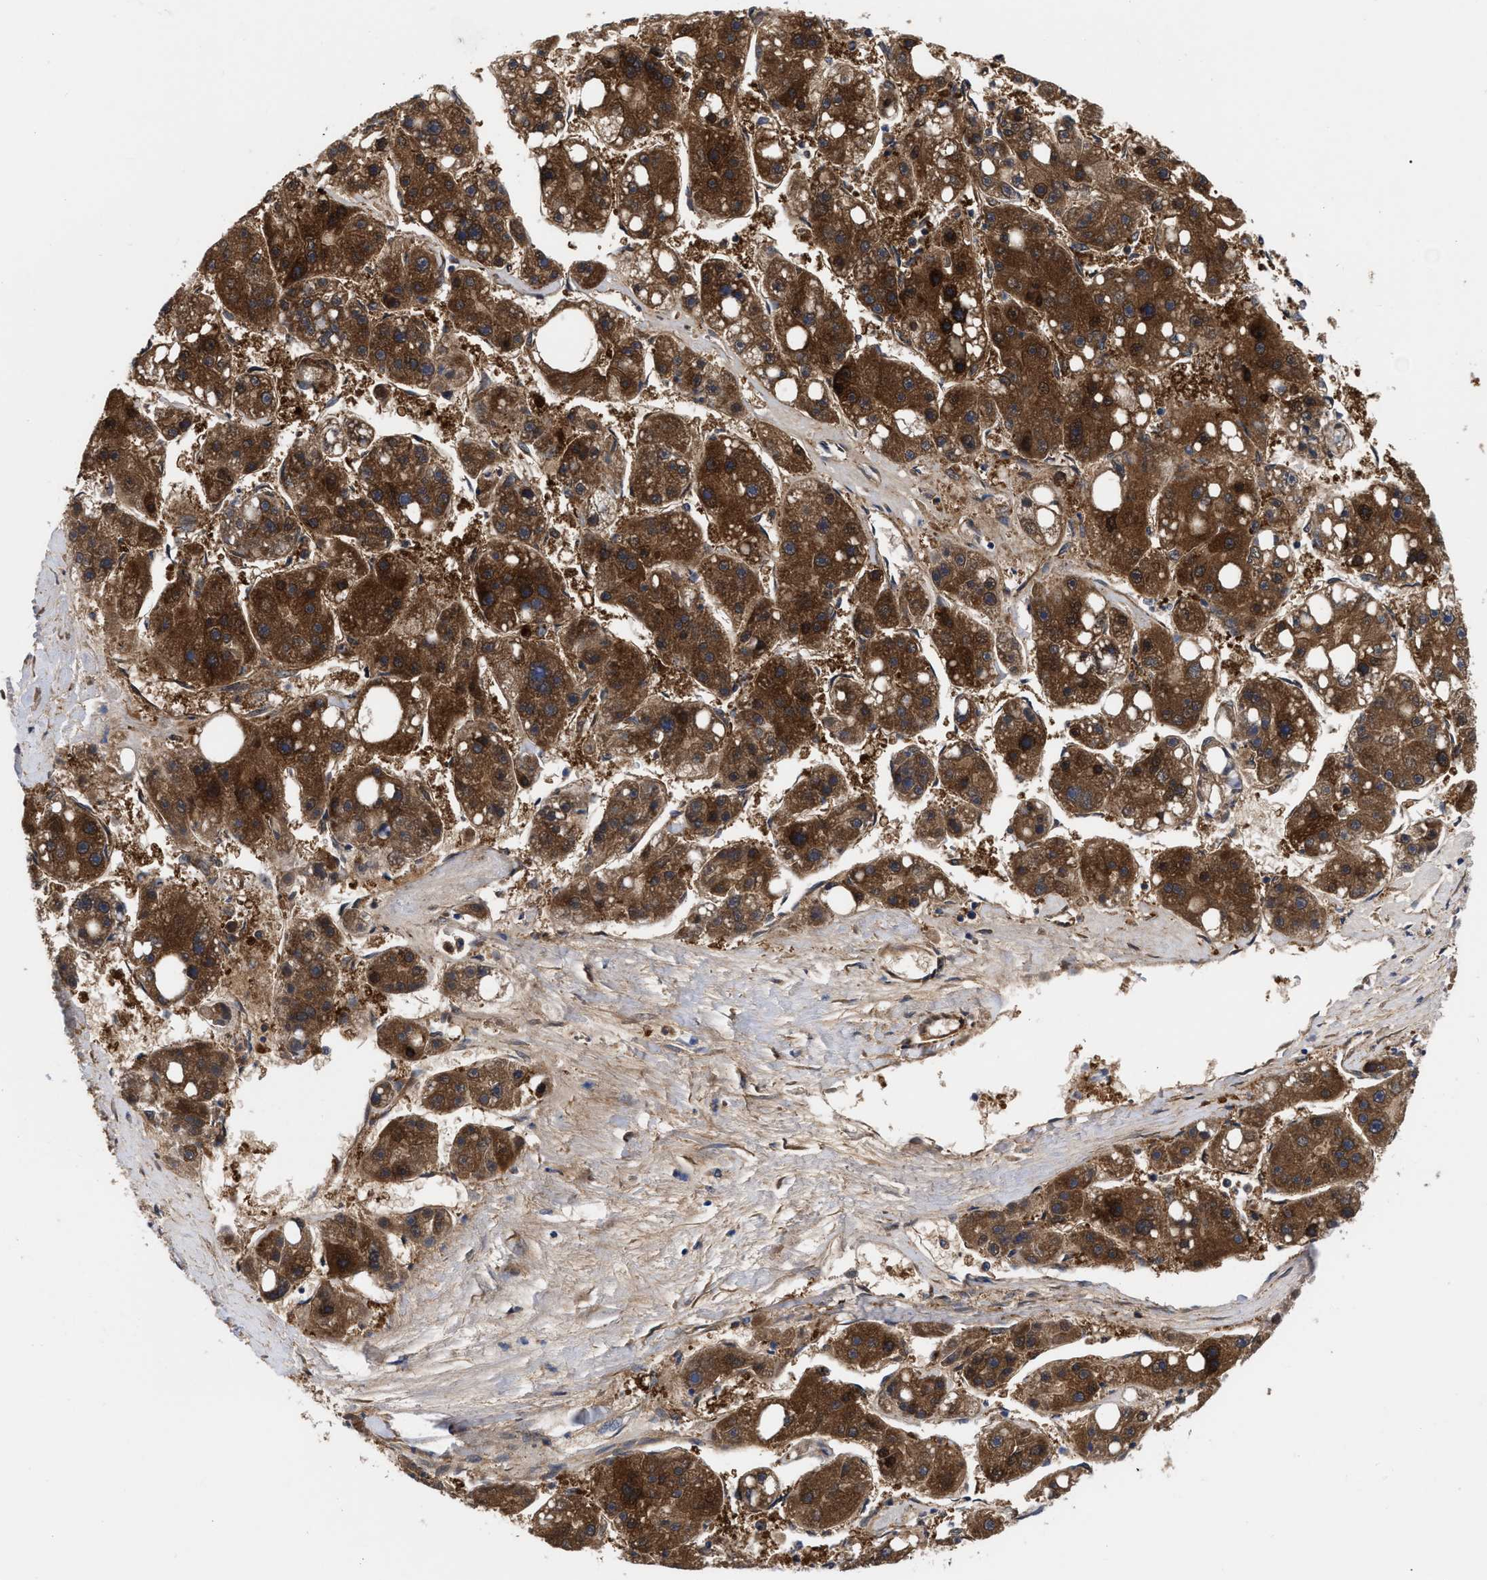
{"staining": {"intensity": "strong", "quantity": ">75%", "location": "cytoplasmic/membranous"}, "tissue": "liver cancer", "cell_type": "Tumor cells", "image_type": "cancer", "snomed": [{"axis": "morphology", "description": "Carcinoma, Hepatocellular, NOS"}, {"axis": "topography", "description": "Liver"}], "caption": "Human liver cancer (hepatocellular carcinoma) stained for a protein (brown) displays strong cytoplasmic/membranous positive positivity in approximately >75% of tumor cells.", "gene": "RBKS", "patient": {"sex": "female", "age": 61}}